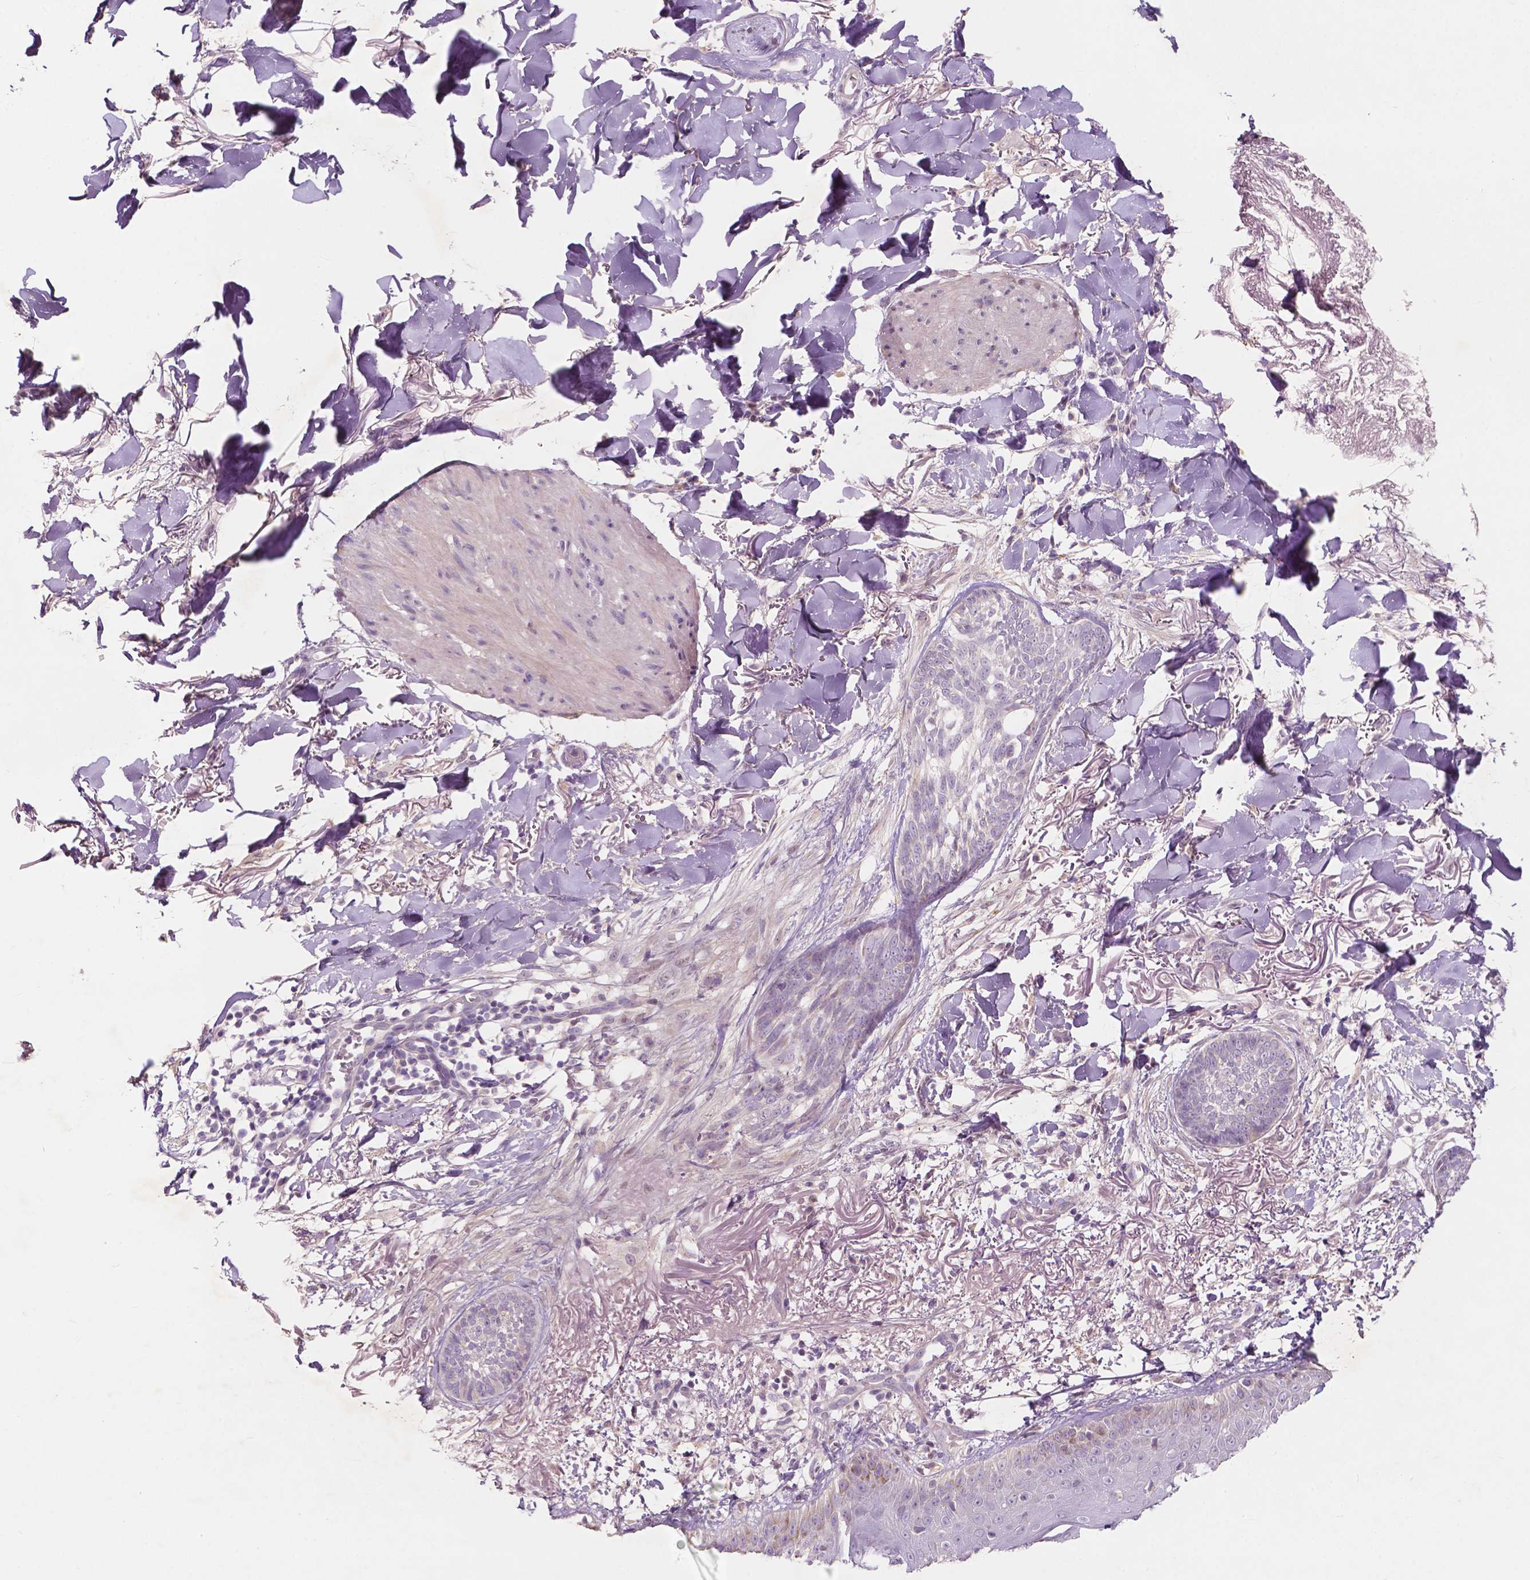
{"staining": {"intensity": "negative", "quantity": "none", "location": "none"}, "tissue": "skin cancer", "cell_type": "Tumor cells", "image_type": "cancer", "snomed": [{"axis": "morphology", "description": "Normal tissue, NOS"}, {"axis": "morphology", "description": "Basal cell carcinoma"}, {"axis": "topography", "description": "Skin"}], "caption": "An immunohistochemistry histopathology image of skin cancer is shown. There is no staining in tumor cells of skin cancer. (Brightfield microscopy of DAB immunohistochemistry at high magnification).", "gene": "GPR37", "patient": {"sex": "male", "age": 84}}